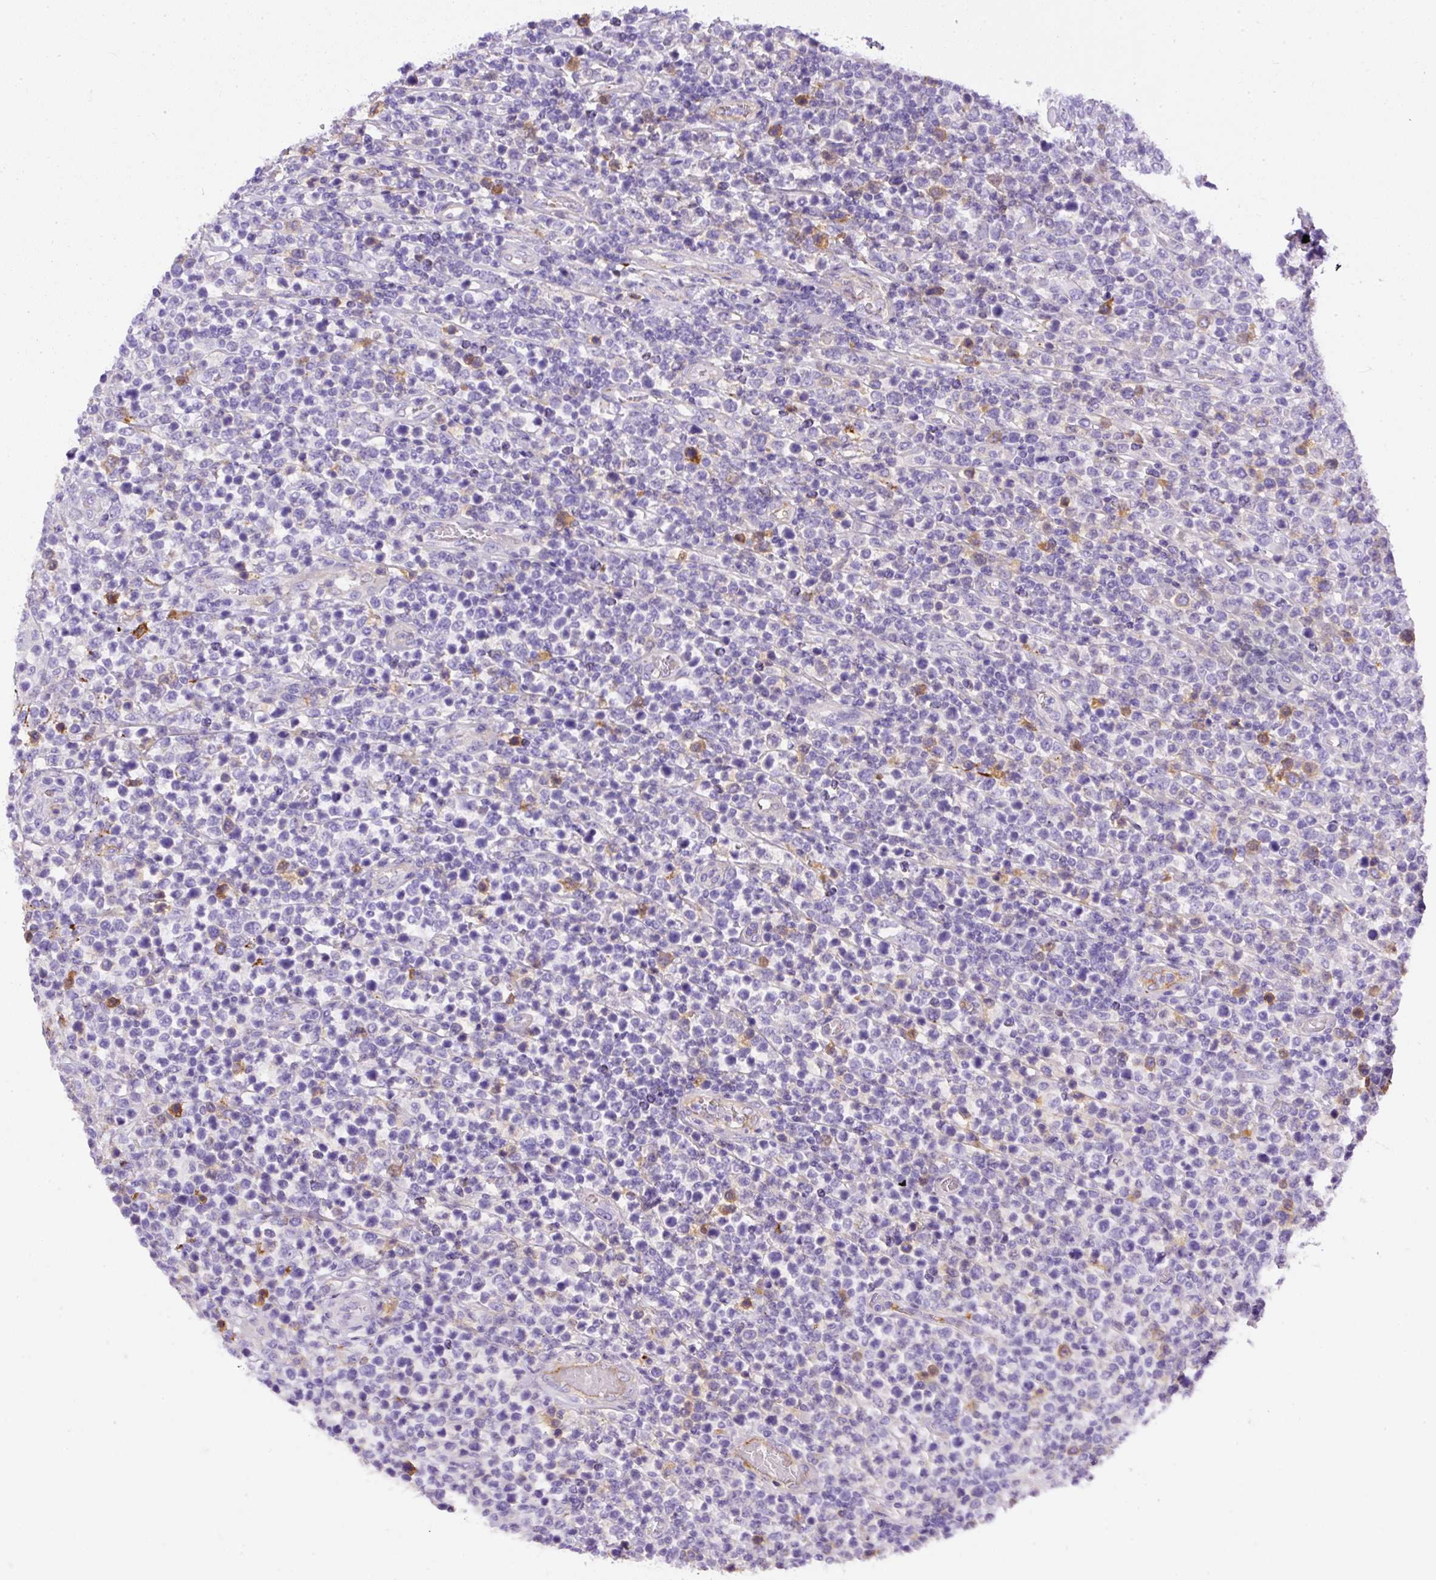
{"staining": {"intensity": "moderate", "quantity": "<25%", "location": "cytoplasmic/membranous"}, "tissue": "lymphoma", "cell_type": "Tumor cells", "image_type": "cancer", "snomed": [{"axis": "morphology", "description": "Malignant lymphoma, non-Hodgkin's type, High grade"}, {"axis": "topography", "description": "Soft tissue"}], "caption": "Moderate cytoplasmic/membranous protein positivity is present in about <25% of tumor cells in lymphoma. (DAB = brown stain, brightfield microscopy at high magnification).", "gene": "APCS", "patient": {"sex": "female", "age": 56}}